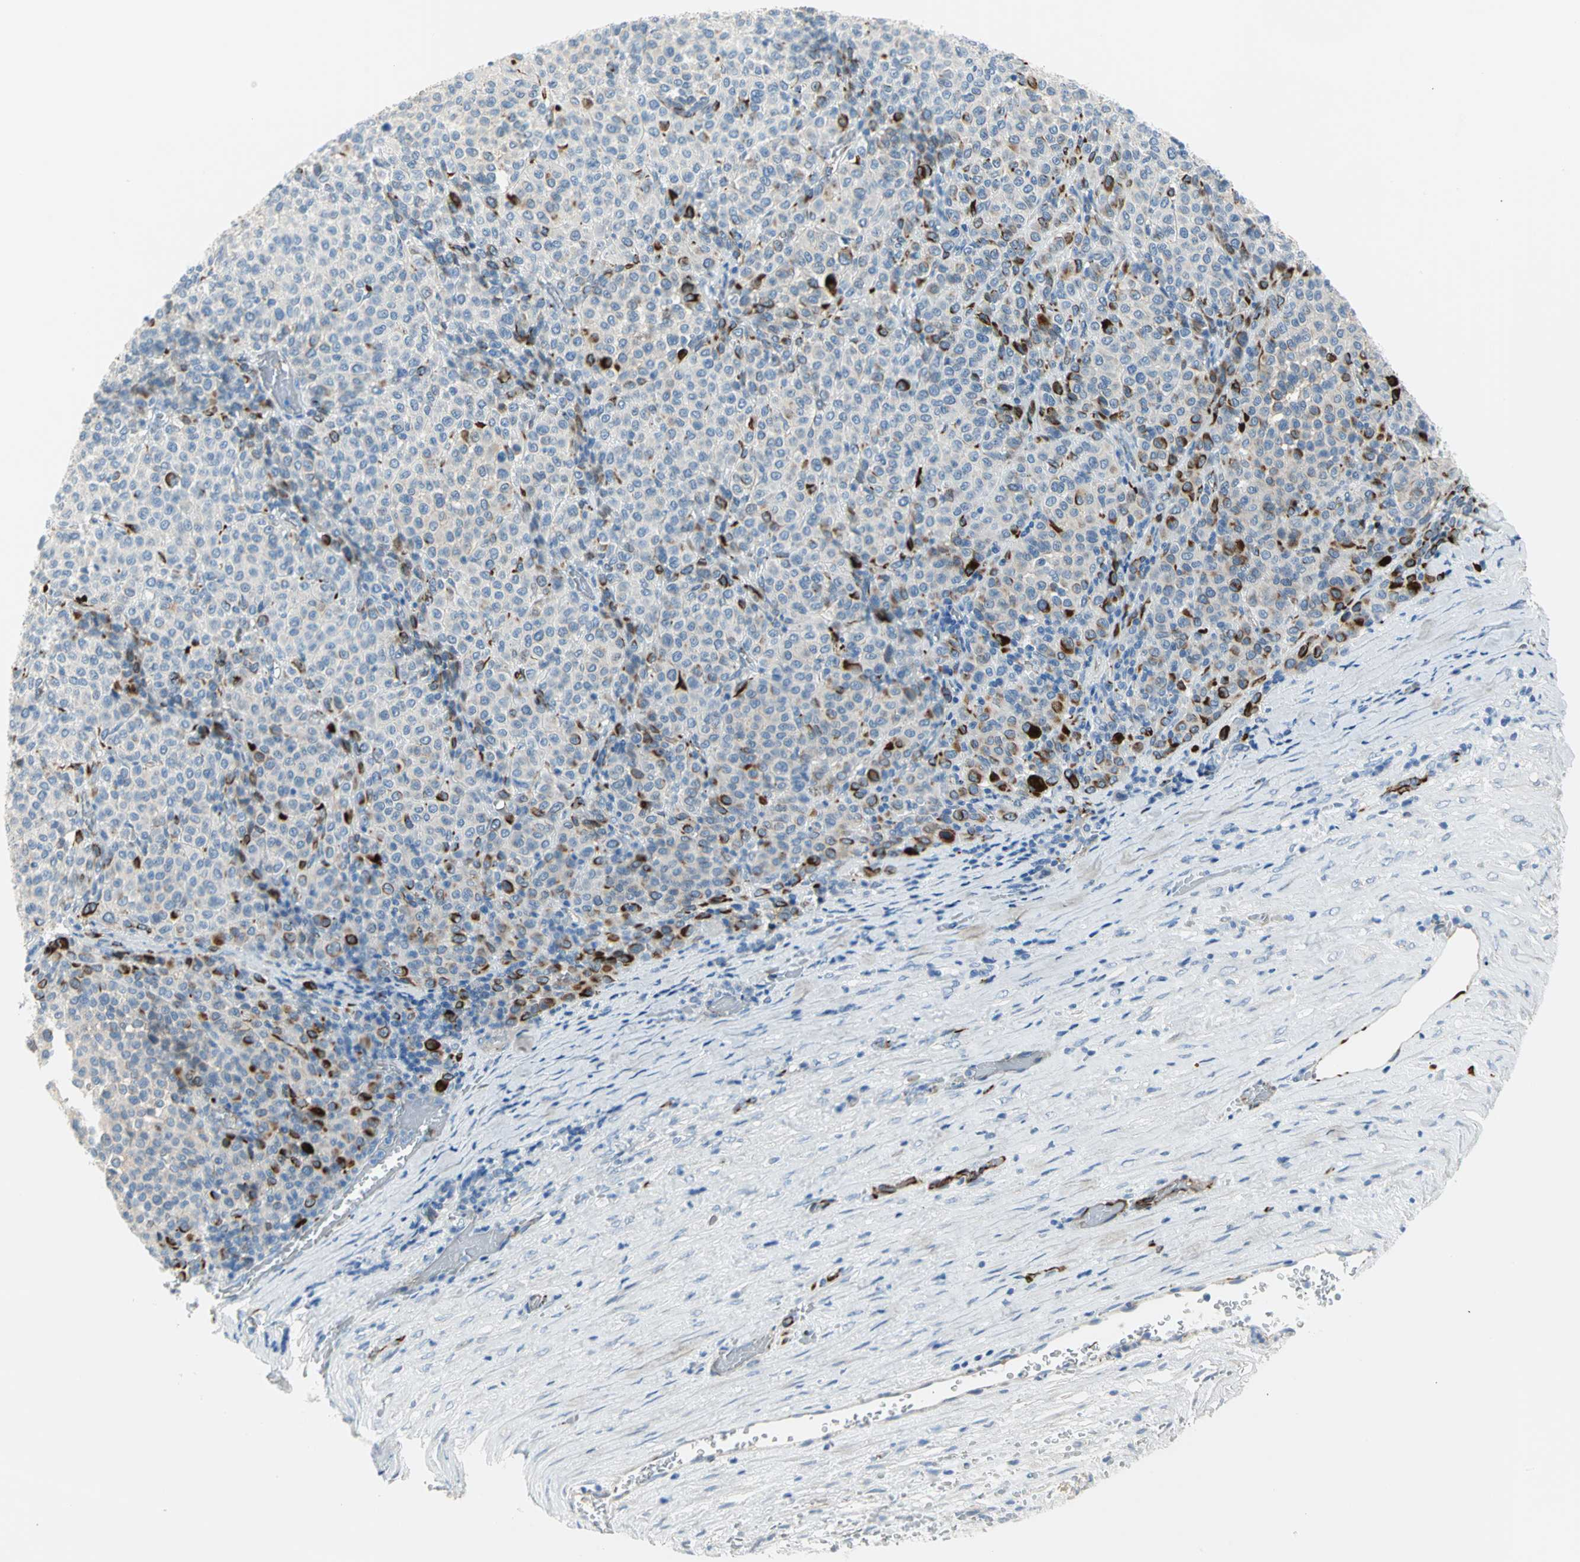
{"staining": {"intensity": "negative", "quantity": "none", "location": "none"}, "tissue": "melanoma", "cell_type": "Tumor cells", "image_type": "cancer", "snomed": [{"axis": "morphology", "description": "Malignant melanoma, Metastatic site"}, {"axis": "topography", "description": "Pancreas"}], "caption": "Immunohistochemical staining of human melanoma demonstrates no significant expression in tumor cells.", "gene": "ALOX15", "patient": {"sex": "female", "age": 30}}